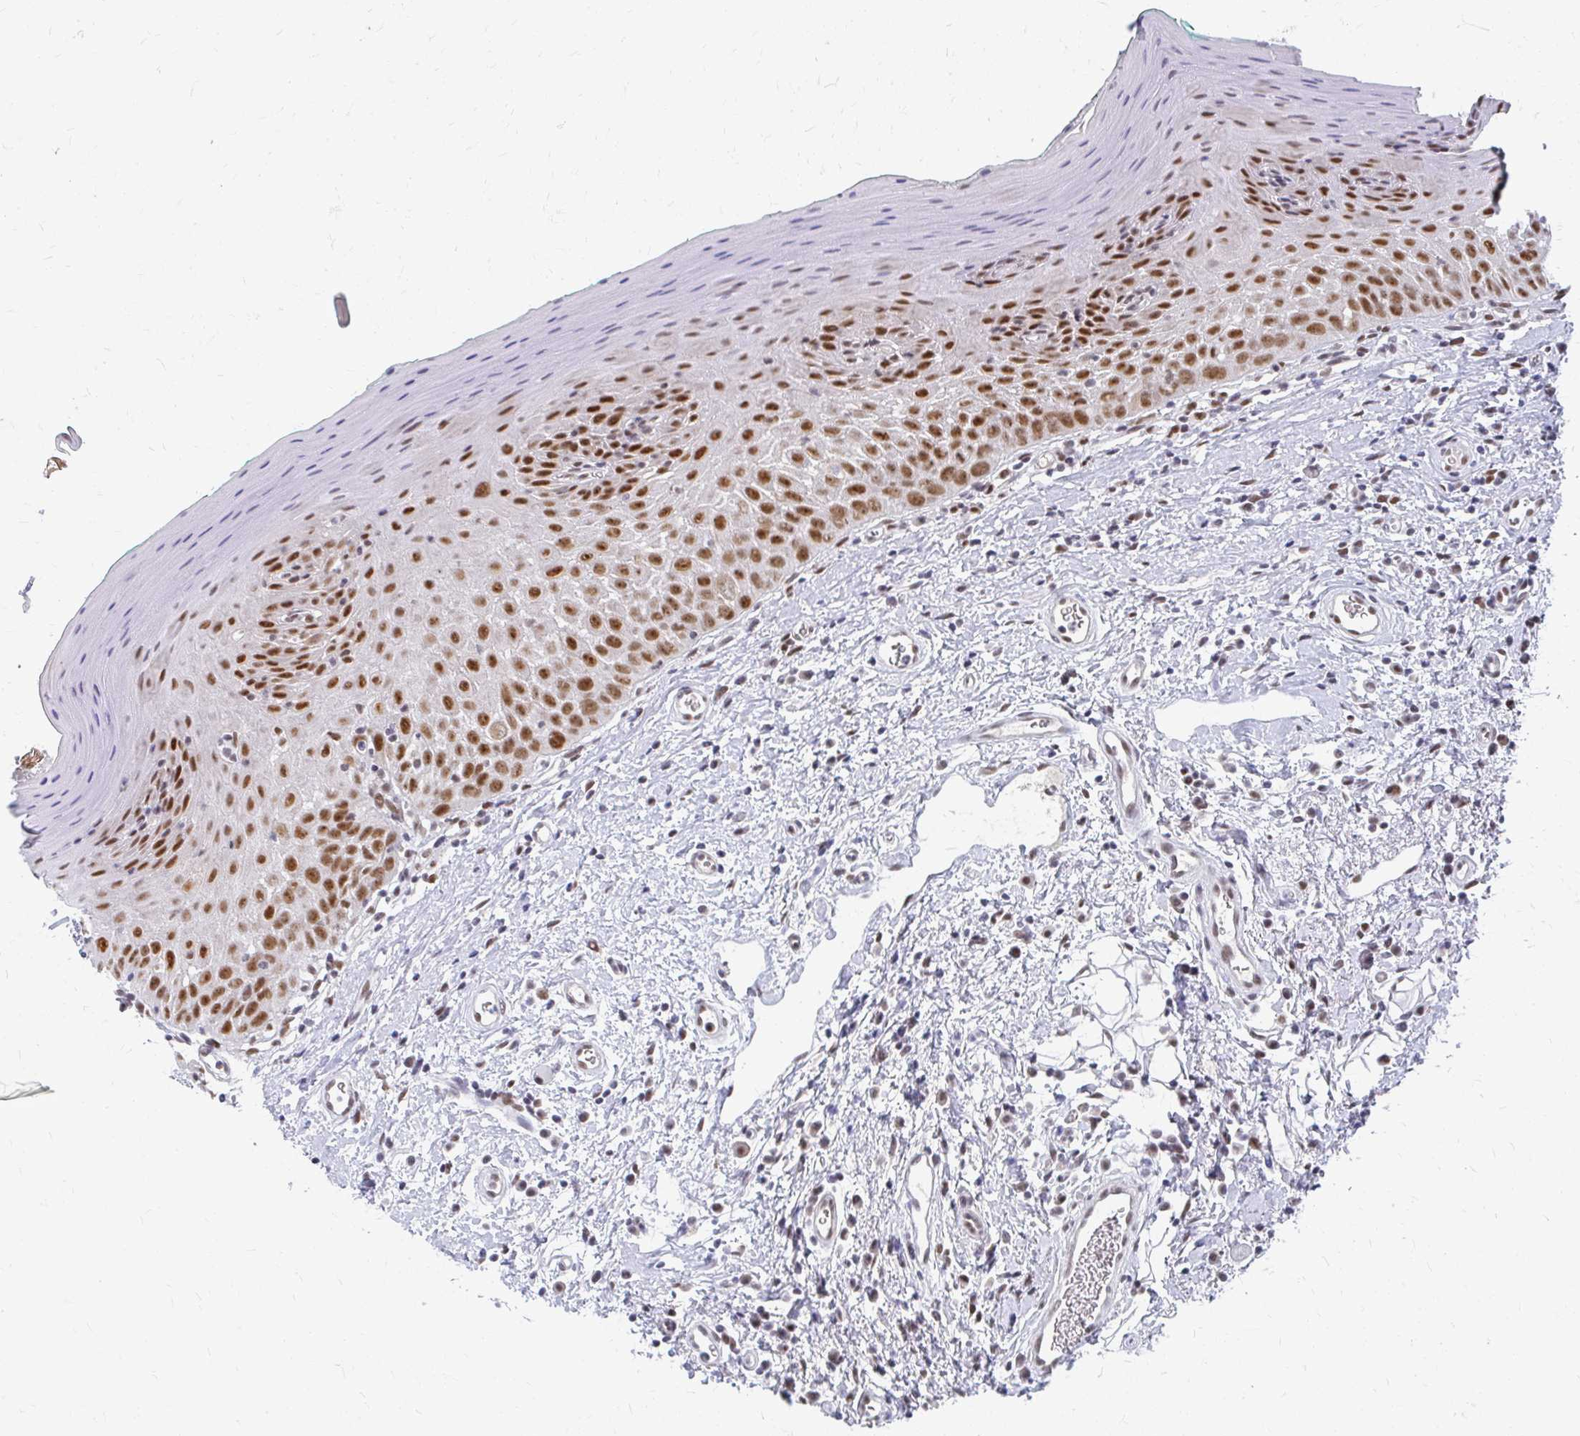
{"staining": {"intensity": "moderate", "quantity": ">75%", "location": "nuclear"}, "tissue": "oral mucosa", "cell_type": "Squamous epithelial cells", "image_type": "normal", "snomed": [{"axis": "morphology", "description": "Normal tissue, NOS"}, {"axis": "topography", "description": "Oral tissue"}, {"axis": "topography", "description": "Tounge, NOS"}], "caption": "Moderate nuclear expression is identified in approximately >75% of squamous epithelial cells in unremarkable oral mucosa.", "gene": "GTF2H1", "patient": {"sex": "male", "age": 83}}